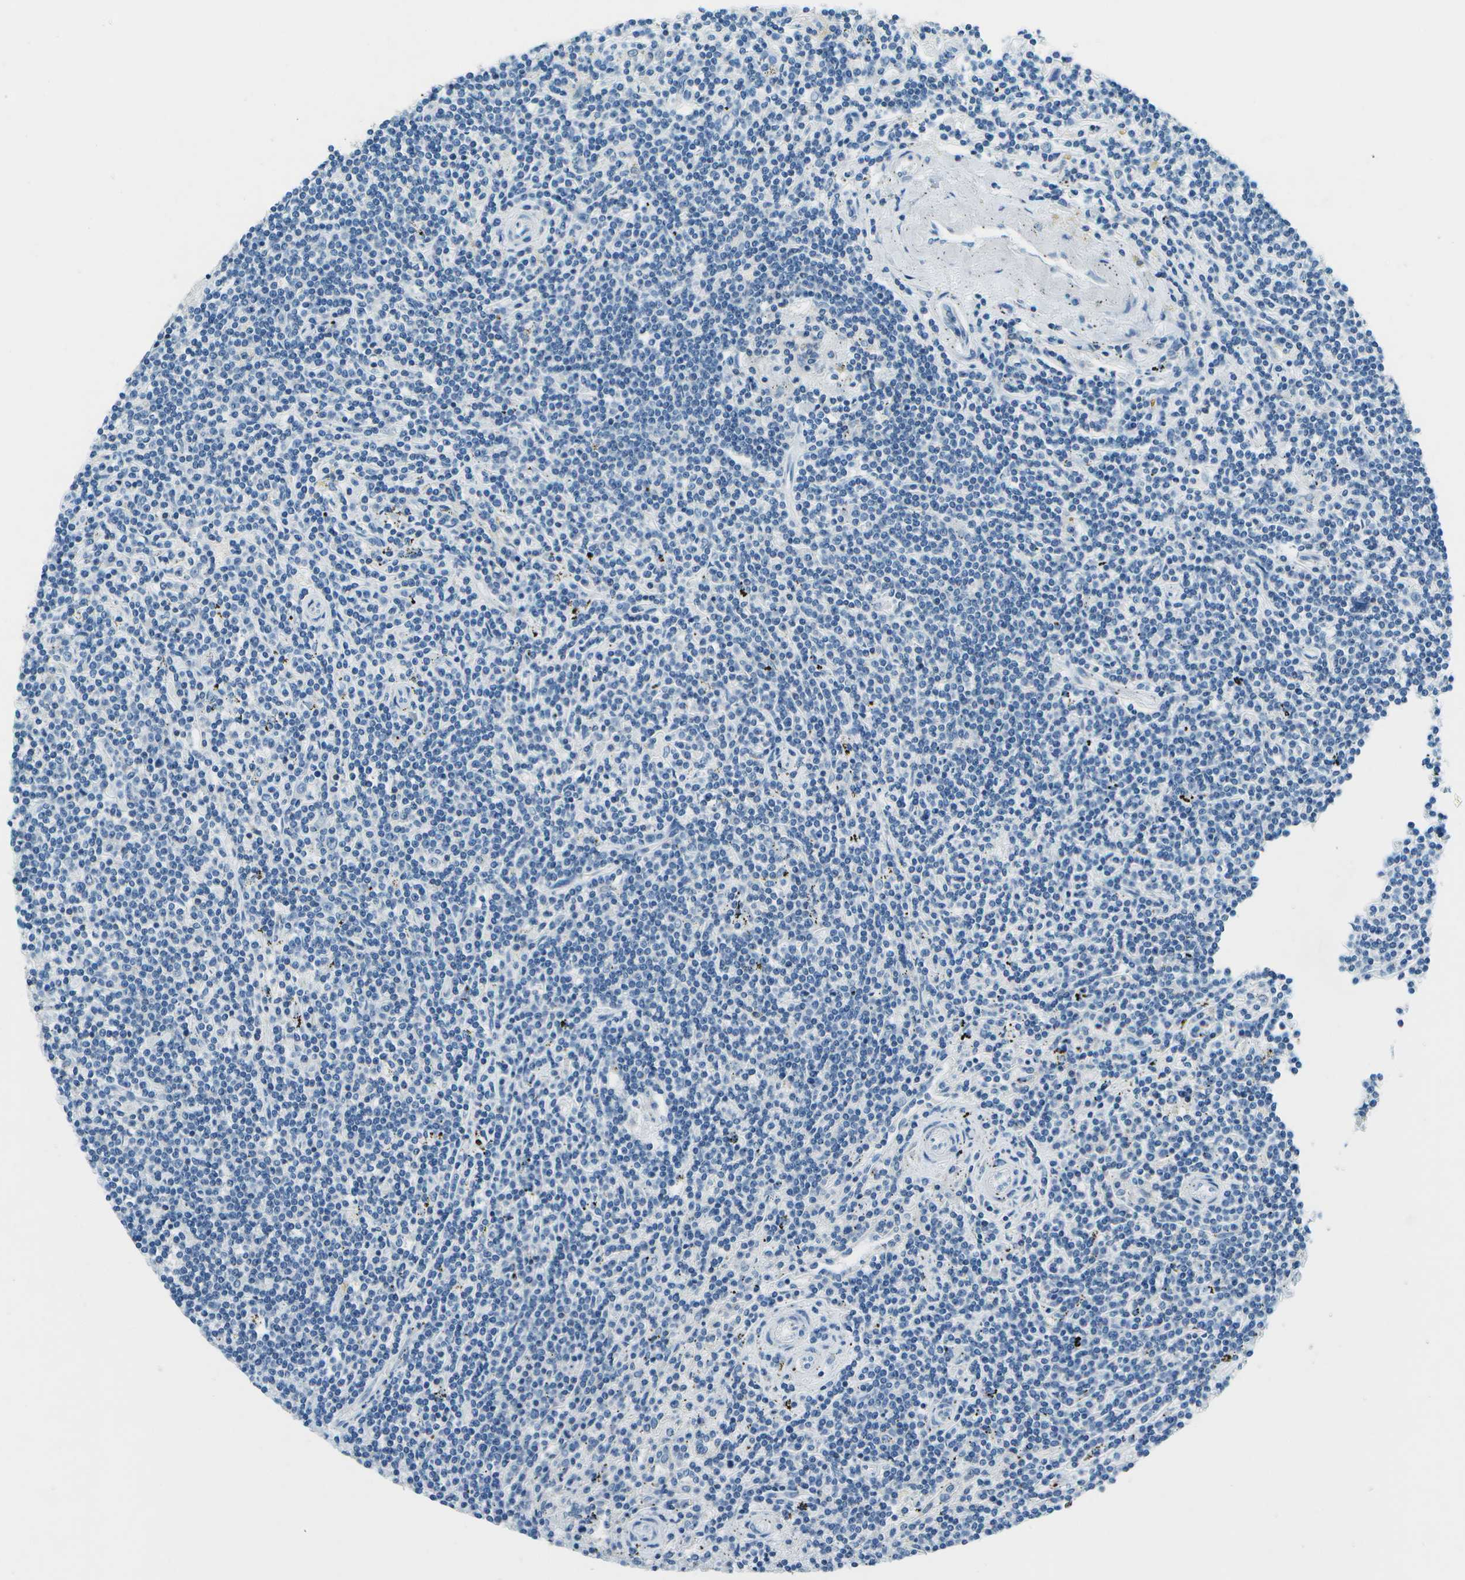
{"staining": {"intensity": "negative", "quantity": "none", "location": "none"}, "tissue": "lymphoma", "cell_type": "Tumor cells", "image_type": "cancer", "snomed": [{"axis": "morphology", "description": "Malignant lymphoma, non-Hodgkin's type, Low grade"}, {"axis": "topography", "description": "Spleen"}], "caption": "DAB (3,3'-diaminobenzidine) immunohistochemical staining of malignant lymphoma, non-Hodgkin's type (low-grade) demonstrates no significant staining in tumor cells.", "gene": "SLC16A10", "patient": {"sex": "male", "age": 76}}